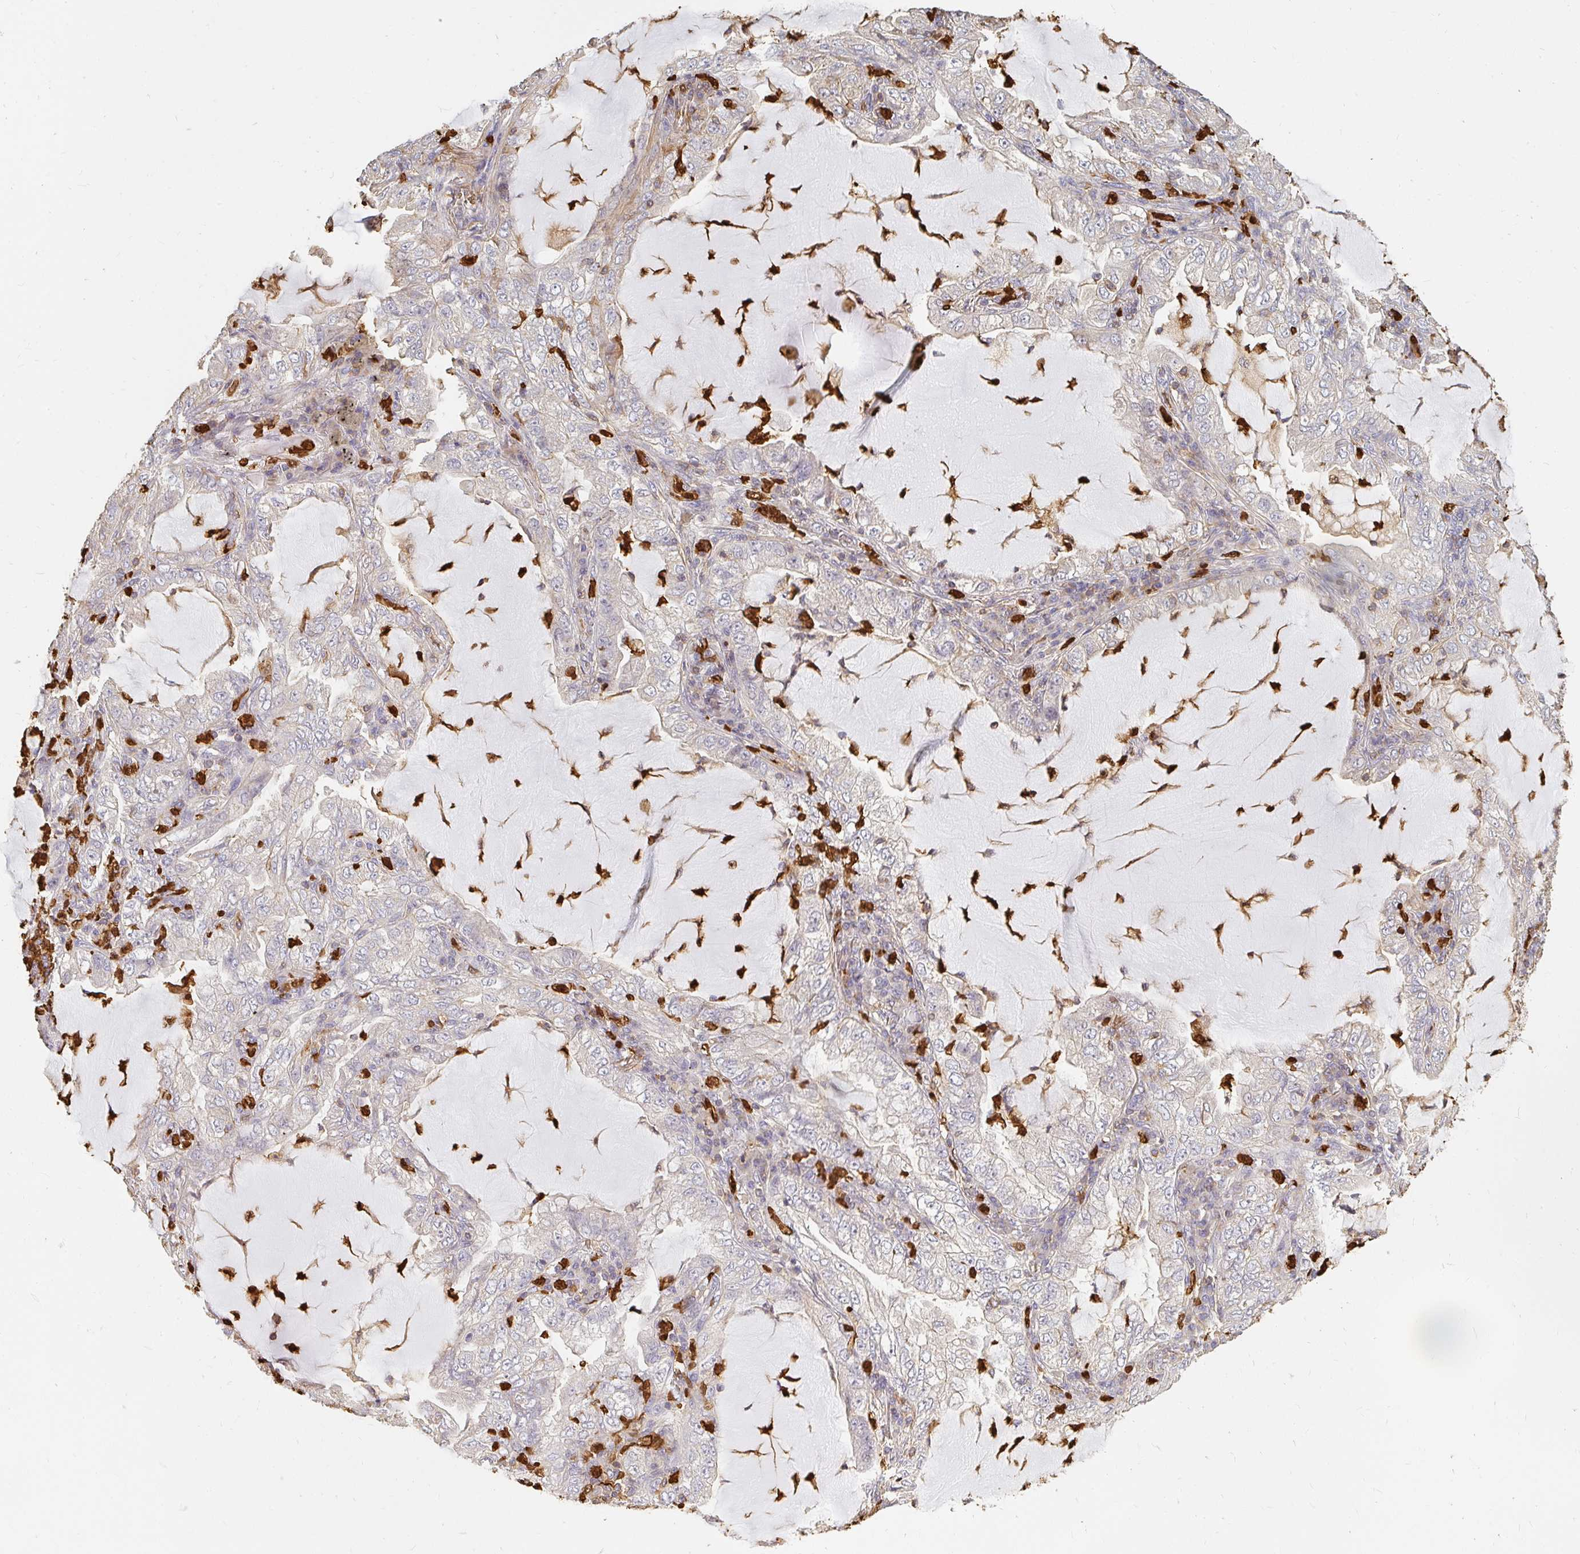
{"staining": {"intensity": "negative", "quantity": "none", "location": "none"}, "tissue": "lung cancer", "cell_type": "Tumor cells", "image_type": "cancer", "snomed": [{"axis": "morphology", "description": "Adenocarcinoma, NOS"}, {"axis": "topography", "description": "Lung"}], "caption": "The image displays no significant positivity in tumor cells of adenocarcinoma (lung). Brightfield microscopy of IHC stained with DAB (3,3'-diaminobenzidine) (brown) and hematoxylin (blue), captured at high magnification.", "gene": "CNTRL", "patient": {"sex": "female", "age": 73}}